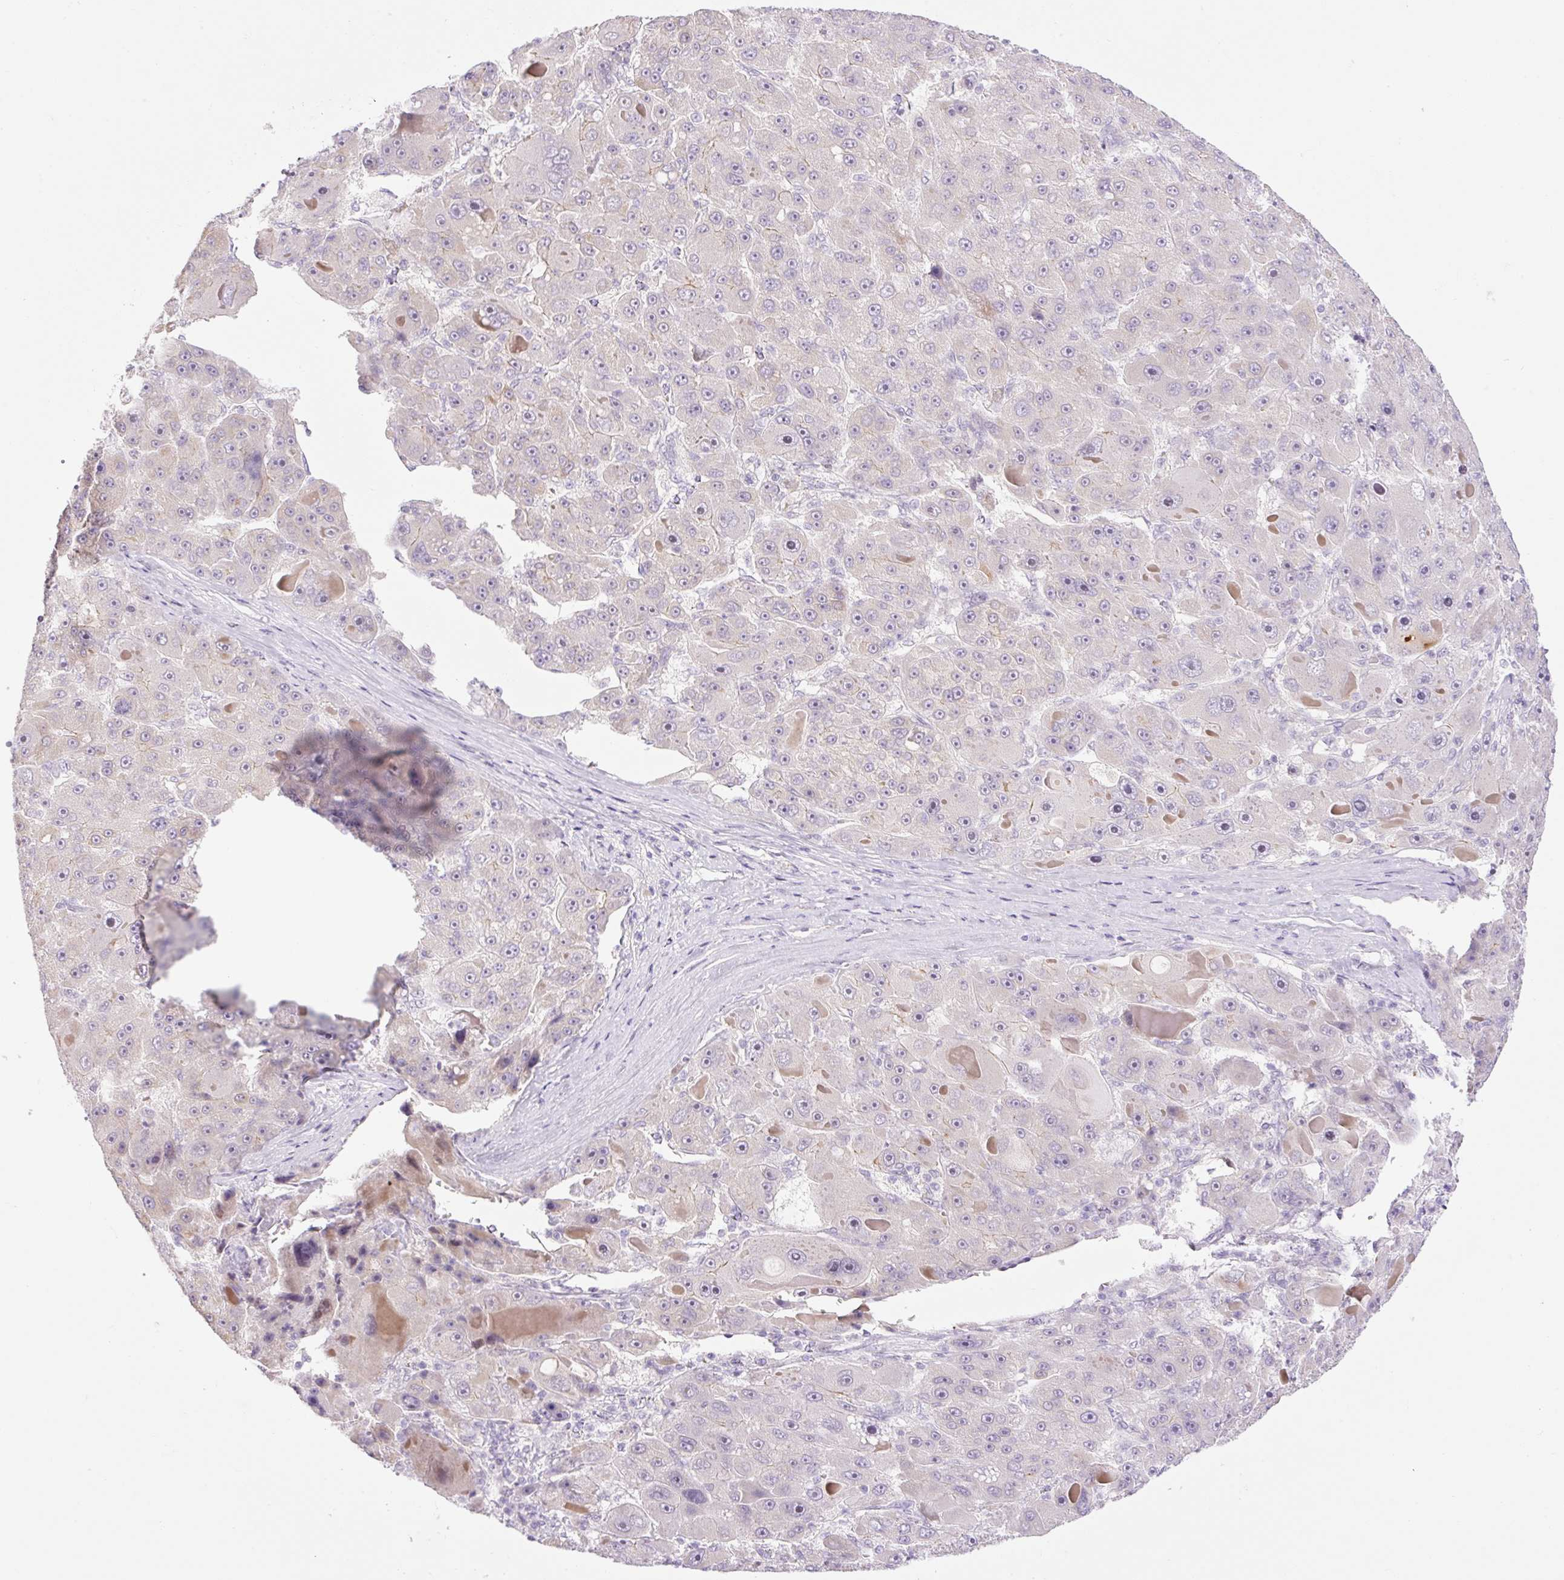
{"staining": {"intensity": "negative", "quantity": "none", "location": "none"}, "tissue": "liver cancer", "cell_type": "Tumor cells", "image_type": "cancer", "snomed": [{"axis": "morphology", "description": "Carcinoma, Hepatocellular, NOS"}, {"axis": "topography", "description": "Liver"}], "caption": "This is an immunohistochemistry photomicrograph of human liver cancer (hepatocellular carcinoma). There is no staining in tumor cells.", "gene": "ICE1", "patient": {"sex": "male", "age": 76}}